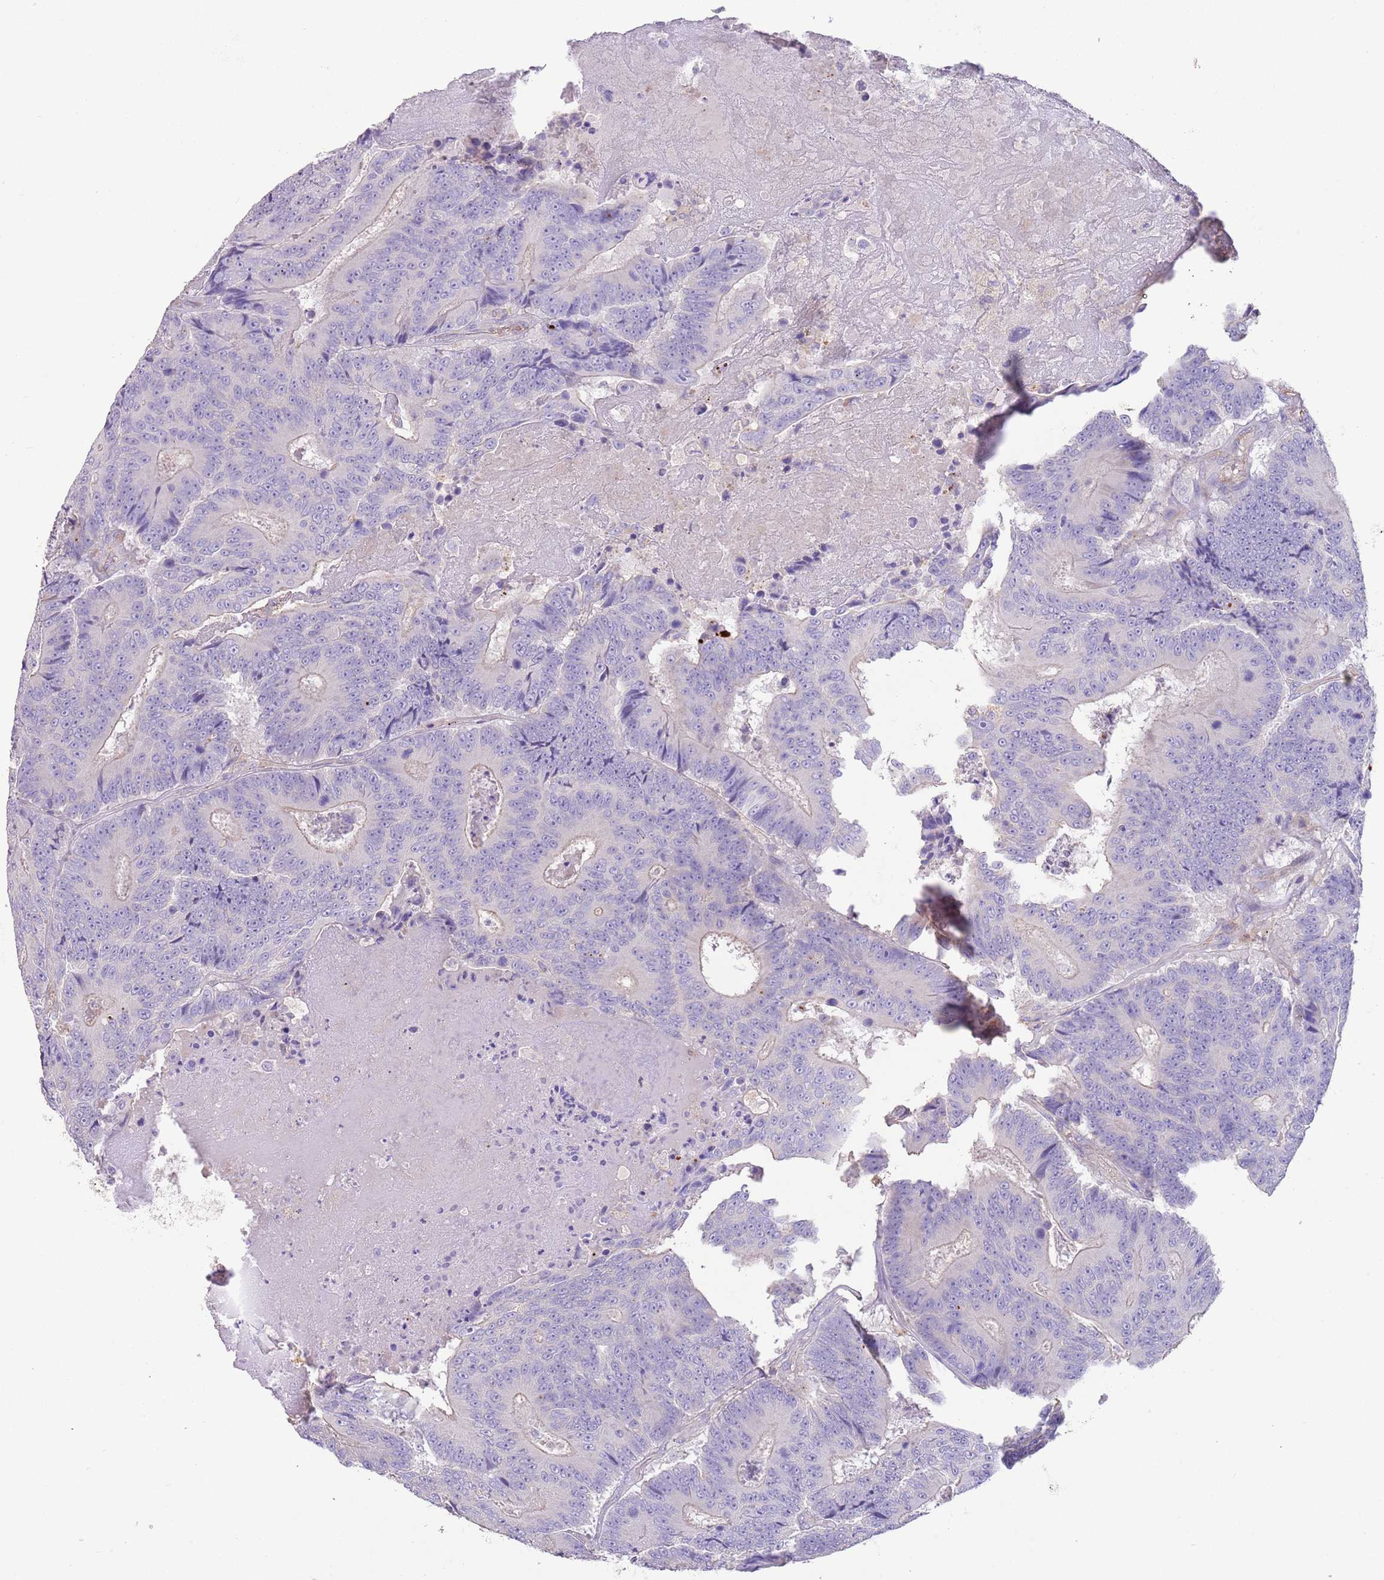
{"staining": {"intensity": "negative", "quantity": "none", "location": "none"}, "tissue": "colorectal cancer", "cell_type": "Tumor cells", "image_type": "cancer", "snomed": [{"axis": "morphology", "description": "Adenocarcinoma, NOS"}, {"axis": "topography", "description": "Colon"}], "caption": "DAB (3,3'-diaminobenzidine) immunohistochemical staining of adenocarcinoma (colorectal) displays no significant expression in tumor cells.", "gene": "SFTPA1", "patient": {"sex": "male", "age": 83}}